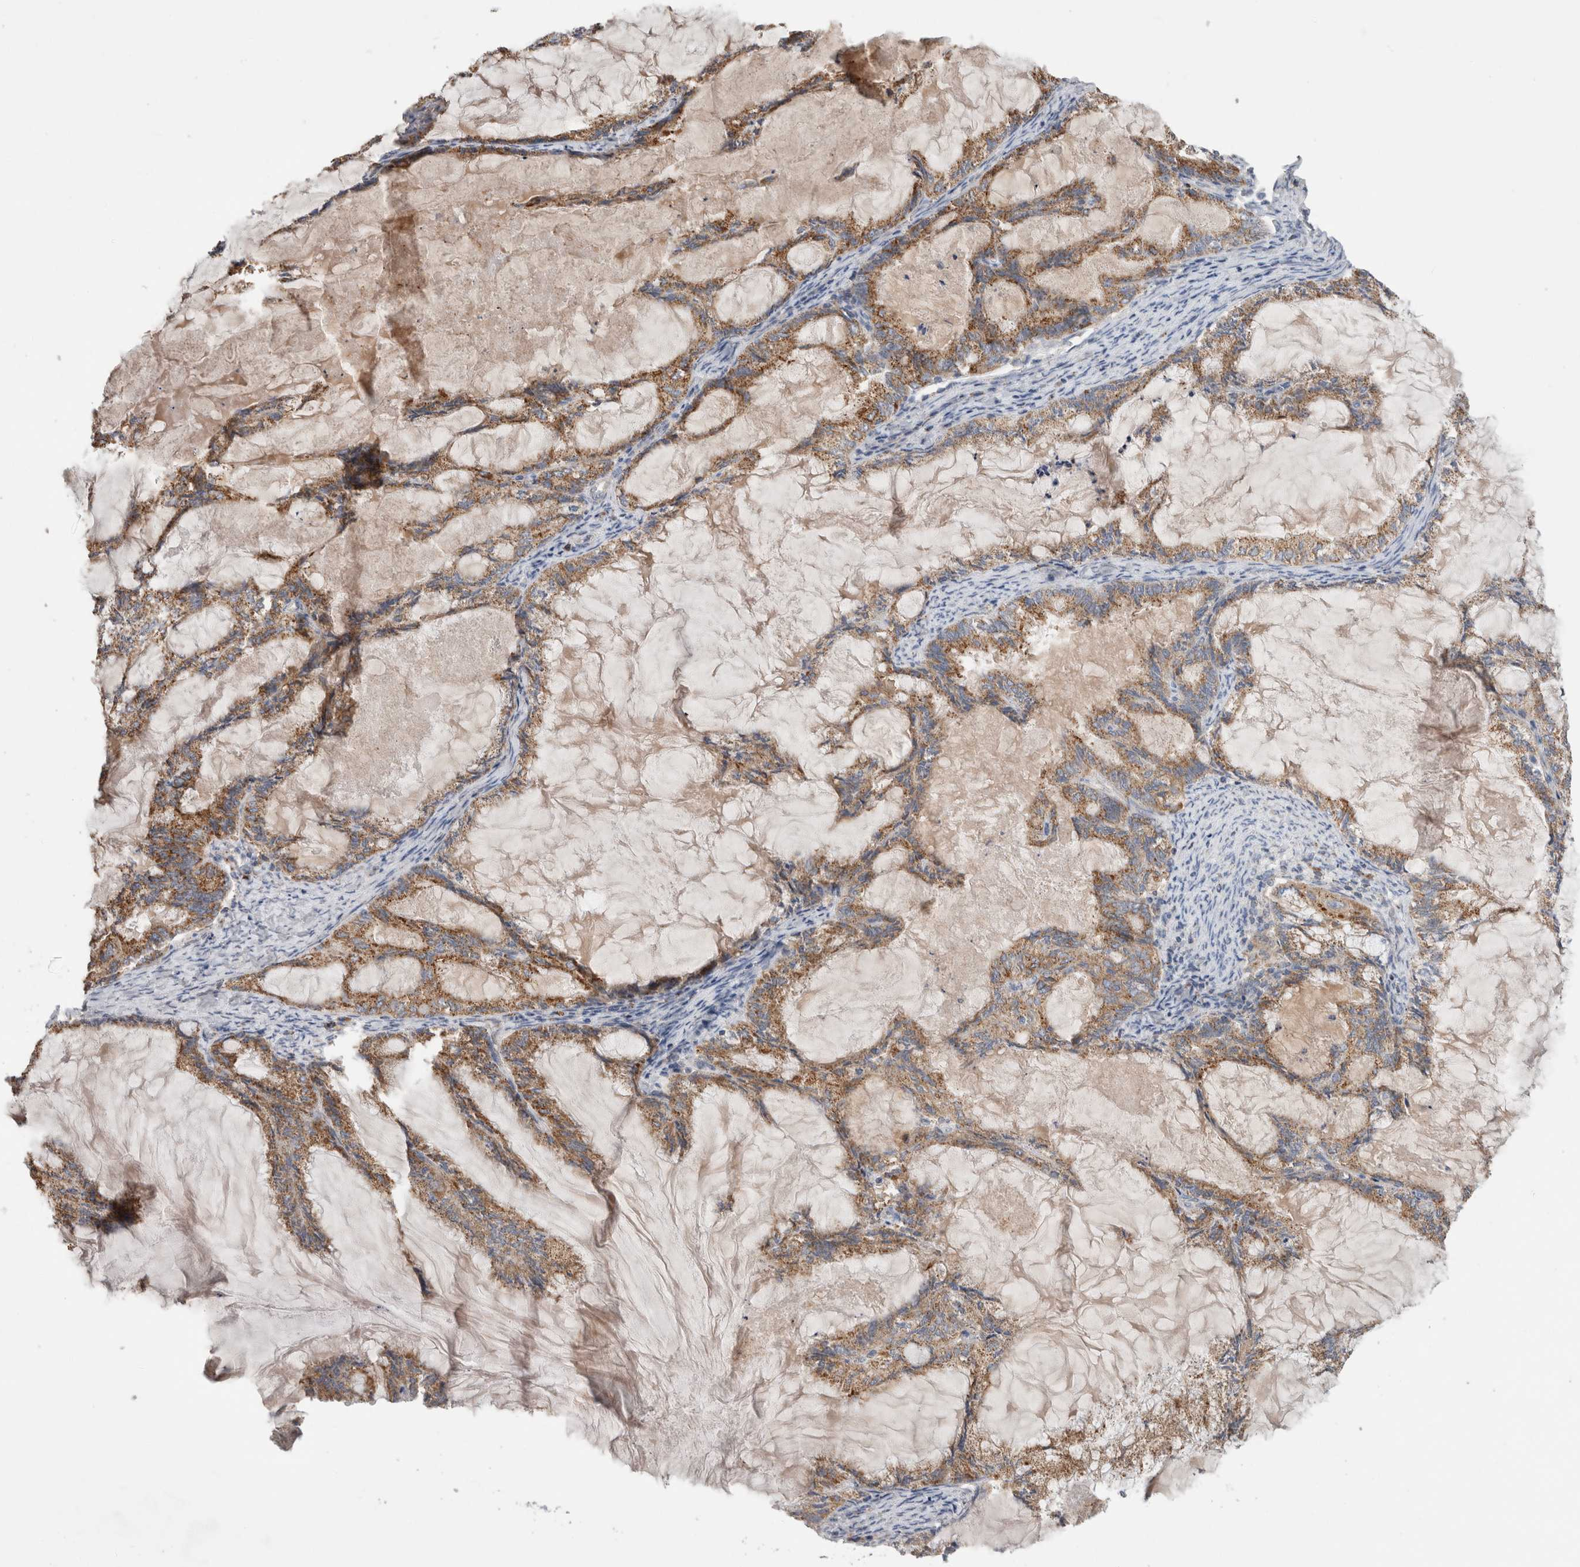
{"staining": {"intensity": "moderate", "quantity": ">75%", "location": "cytoplasmic/membranous"}, "tissue": "endometrial cancer", "cell_type": "Tumor cells", "image_type": "cancer", "snomed": [{"axis": "morphology", "description": "Adenocarcinoma, NOS"}, {"axis": "topography", "description": "Endometrium"}], "caption": "Tumor cells display medium levels of moderate cytoplasmic/membranous staining in about >75% of cells in endometrial adenocarcinoma.", "gene": "IARS2", "patient": {"sex": "female", "age": 86}}